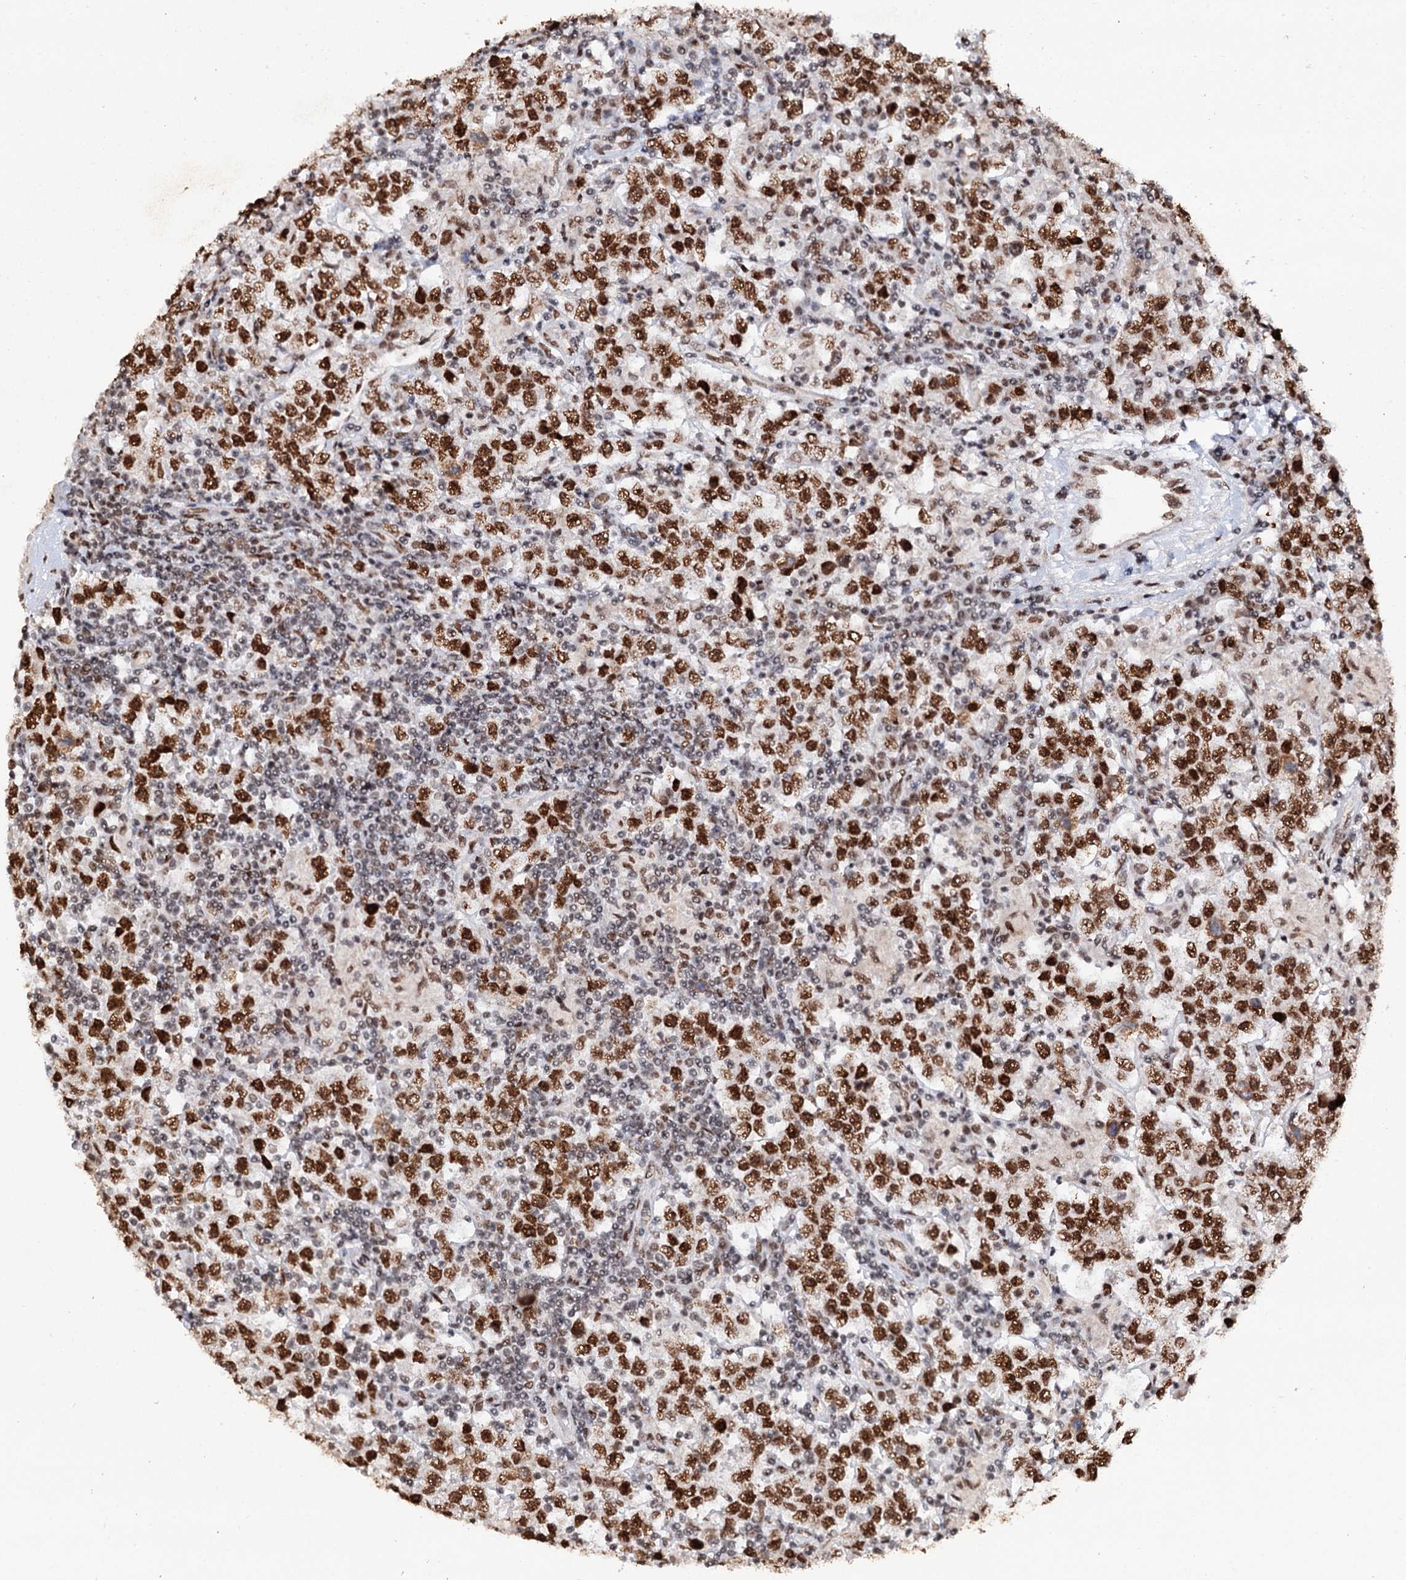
{"staining": {"intensity": "strong", "quantity": ">75%", "location": "nuclear"}, "tissue": "testis cancer", "cell_type": "Tumor cells", "image_type": "cancer", "snomed": [{"axis": "morphology", "description": "Normal tissue, NOS"}, {"axis": "morphology", "description": "Urothelial carcinoma, High grade"}, {"axis": "morphology", "description": "Seminoma, NOS"}, {"axis": "morphology", "description": "Carcinoma, Embryonal, NOS"}, {"axis": "topography", "description": "Urinary bladder"}, {"axis": "topography", "description": "Testis"}], "caption": "Immunohistochemistry (DAB (3,3'-diaminobenzidine)) staining of human testis high-grade urothelial carcinoma displays strong nuclear protein positivity in about >75% of tumor cells.", "gene": "MATR3", "patient": {"sex": "male", "age": 41}}